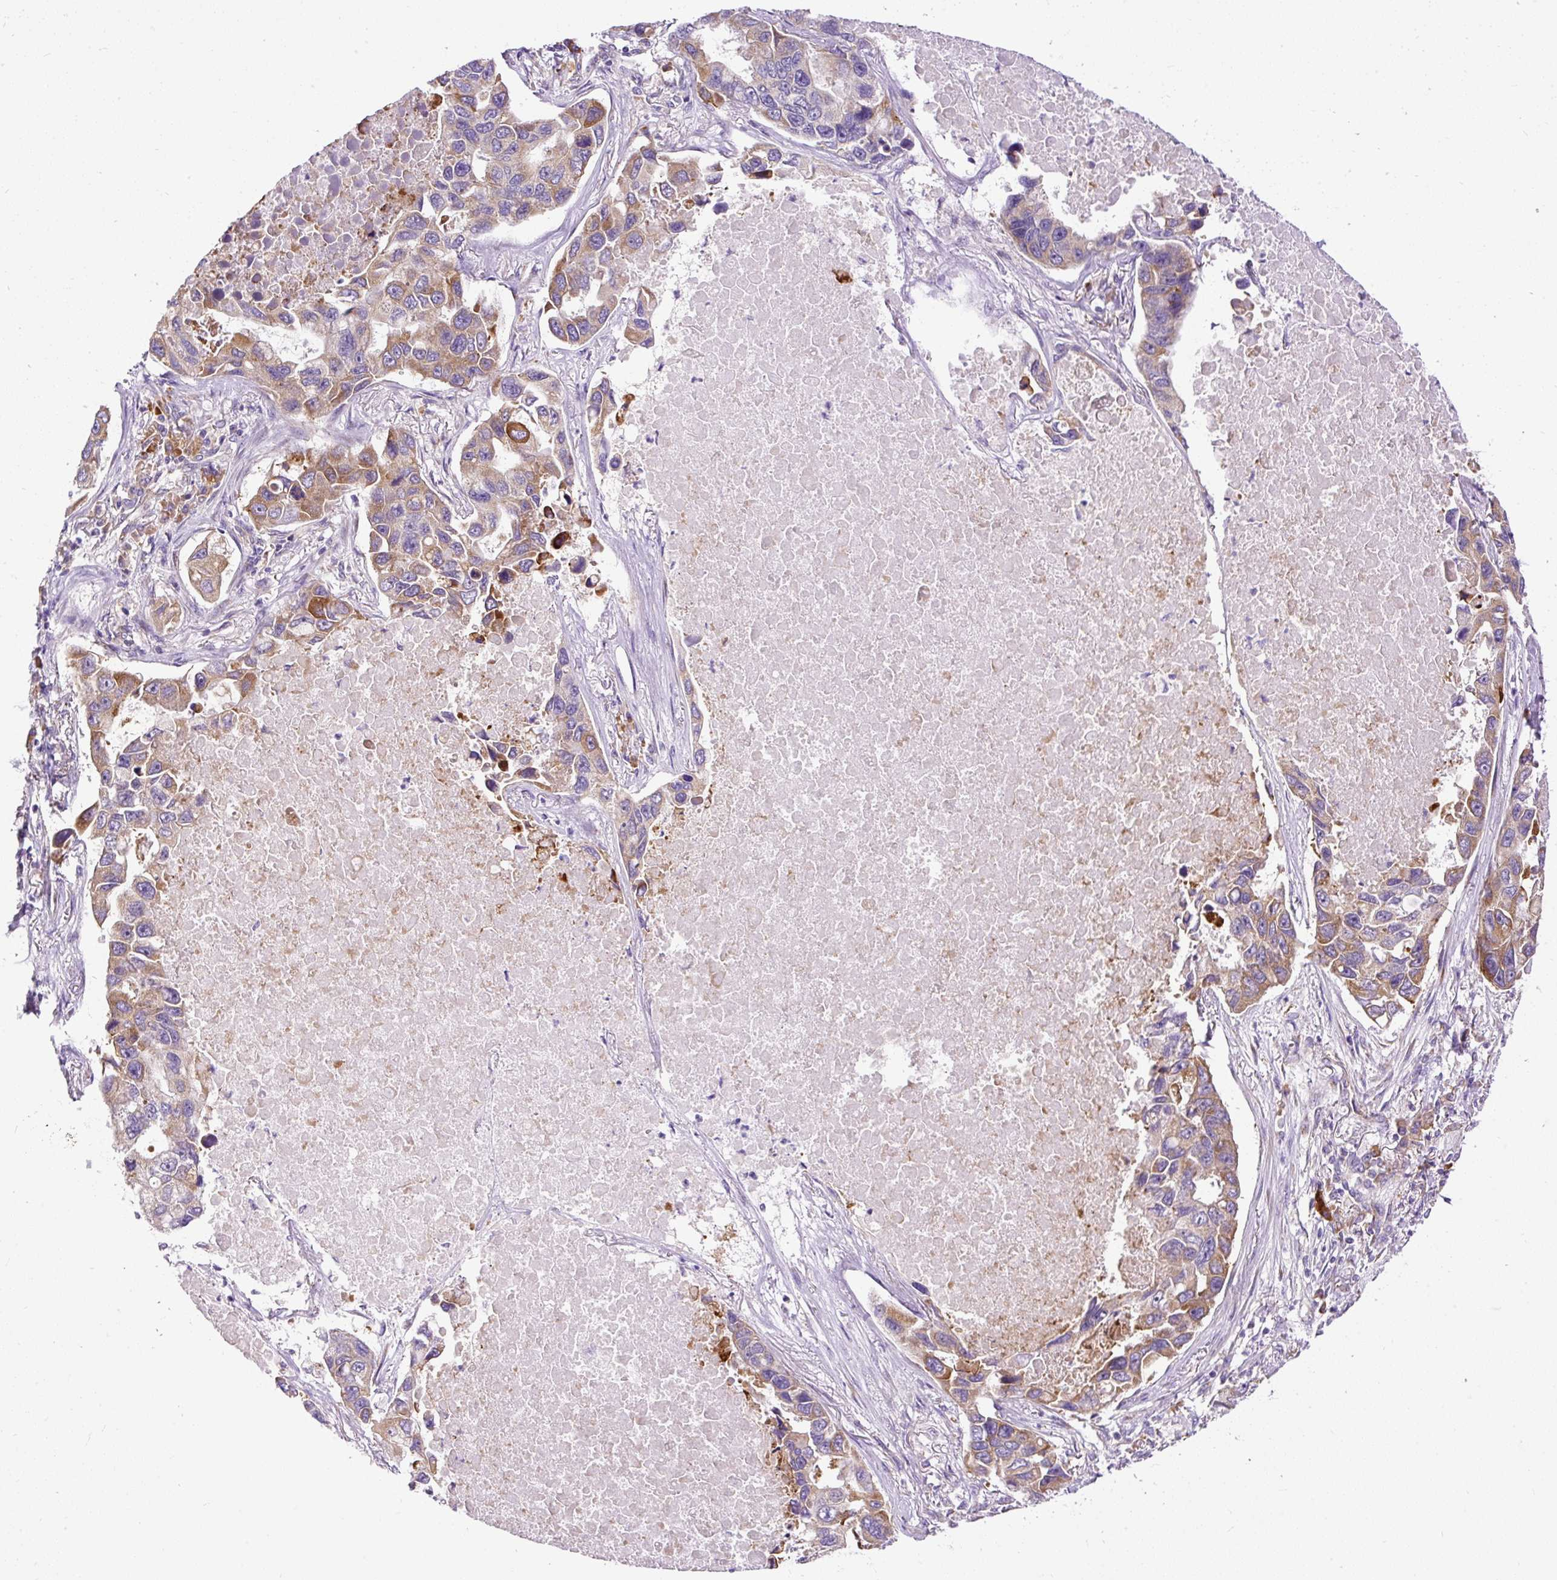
{"staining": {"intensity": "moderate", "quantity": "25%-75%", "location": "cytoplasmic/membranous"}, "tissue": "lung cancer", "cell_type": "Tumor cells", "image_type": "cancer", "snomed": [{"axis": "morphology", "description": "Adenocarcinoma, NOS"}, {"axis": "topography", "description": "Lung"}], "caption": "A medium amount of moderate cytoplasmic/membranous expression is identified in about 25%-75% of tumor cells in lung adenocarcinoma tissue.", "gene": "FMC1", "patient": {"sex": "male", "age": 64}}